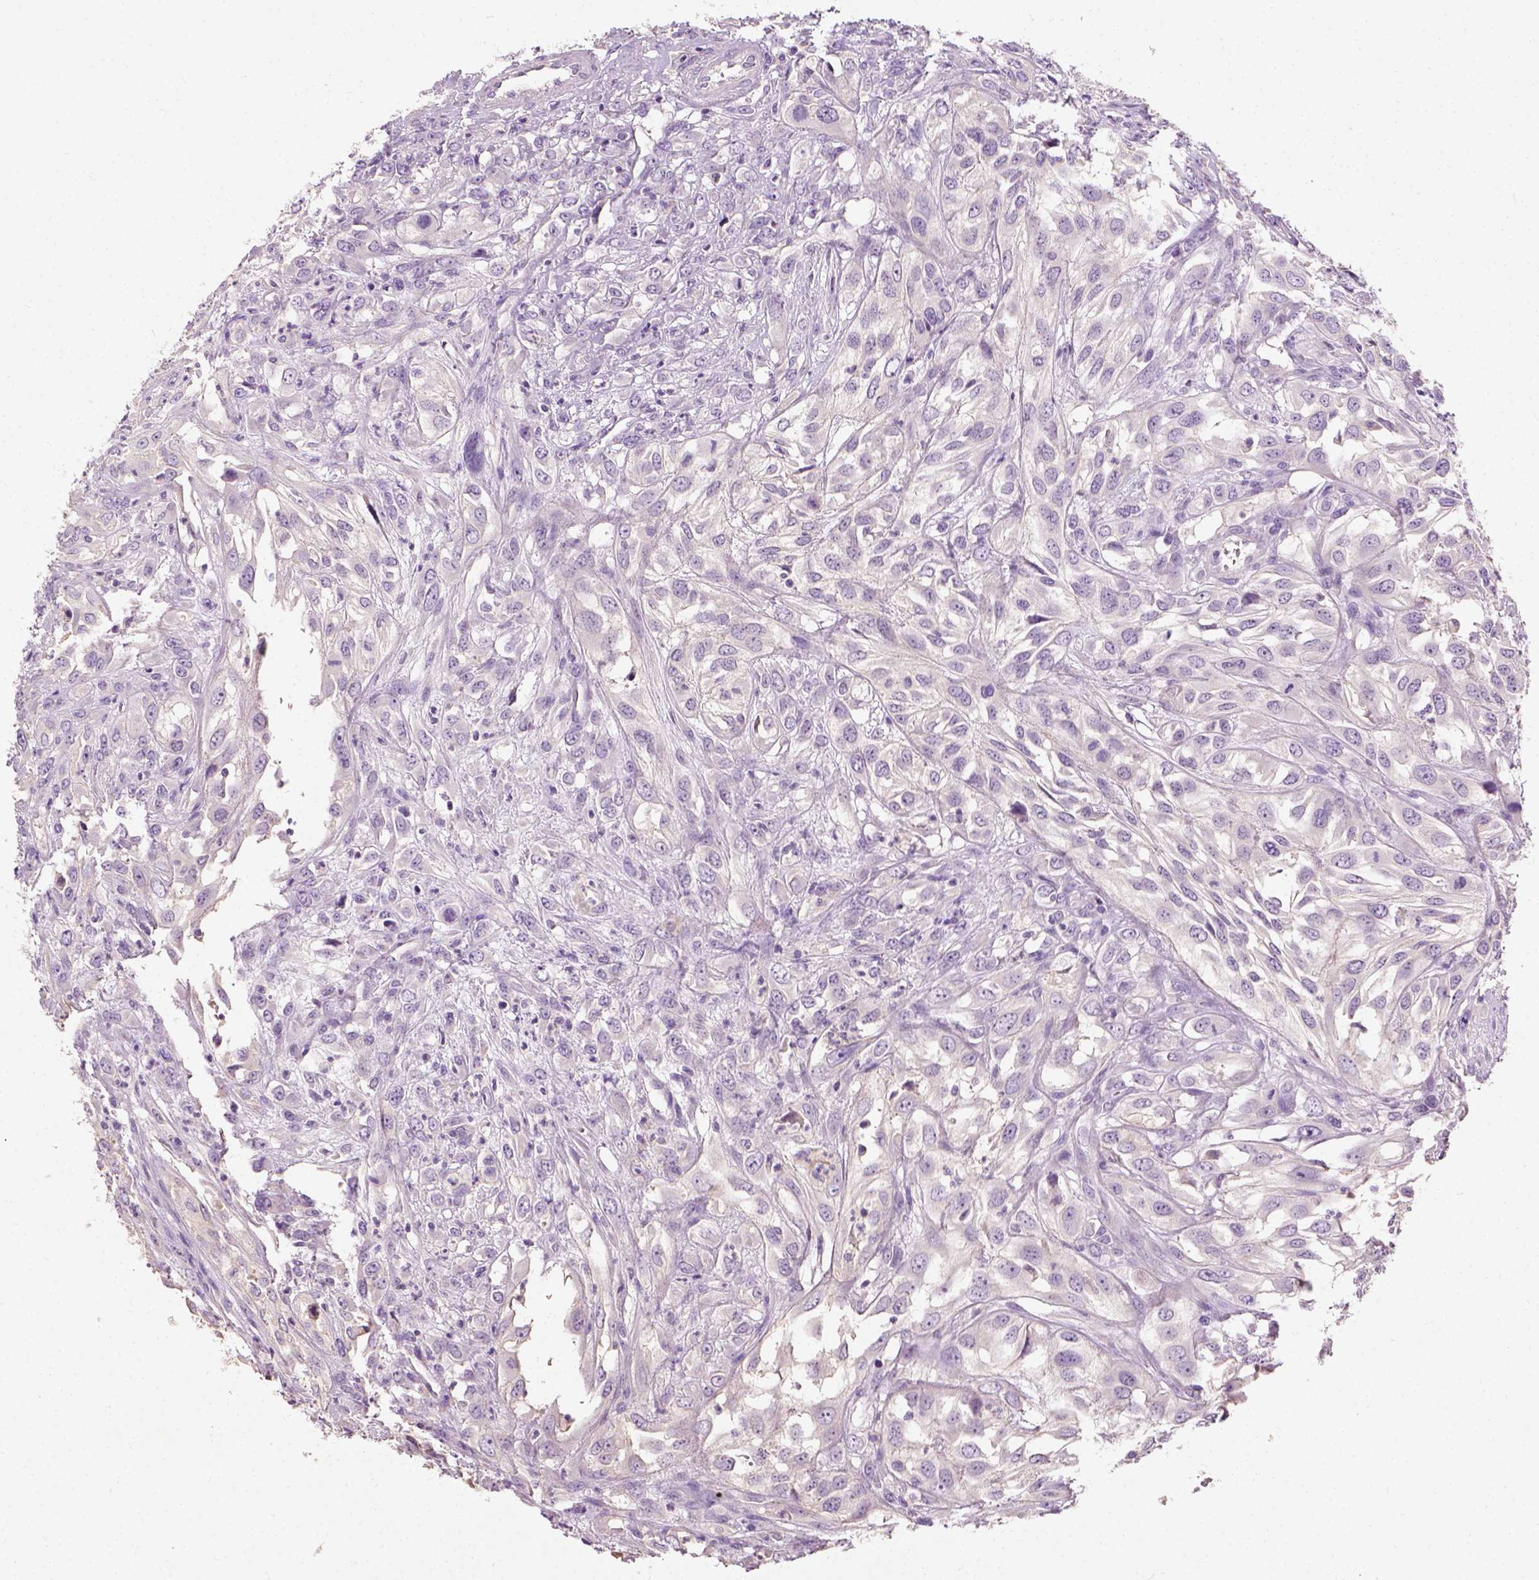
{"staining": {"intensity": "negative", "quantity": "none", "location": "none"}, "tissue": "urothelial cancer", "cell_type": "Tumor cells", "image_type": "cancer", "snomed": [{"axis": "morphology", "description": "Urothelial carcinoma, High grade"}, {"axis": "topography", "description": "Urinary bladder"}], "caption": "Tumor cells are negative for brown protein staining in urothelial cancer. (DAB (3,3'-diaminobenzidine) IHC, high magnification).", "gene": "DHCR24", "patient": {"sex": "male", "age": 67}}